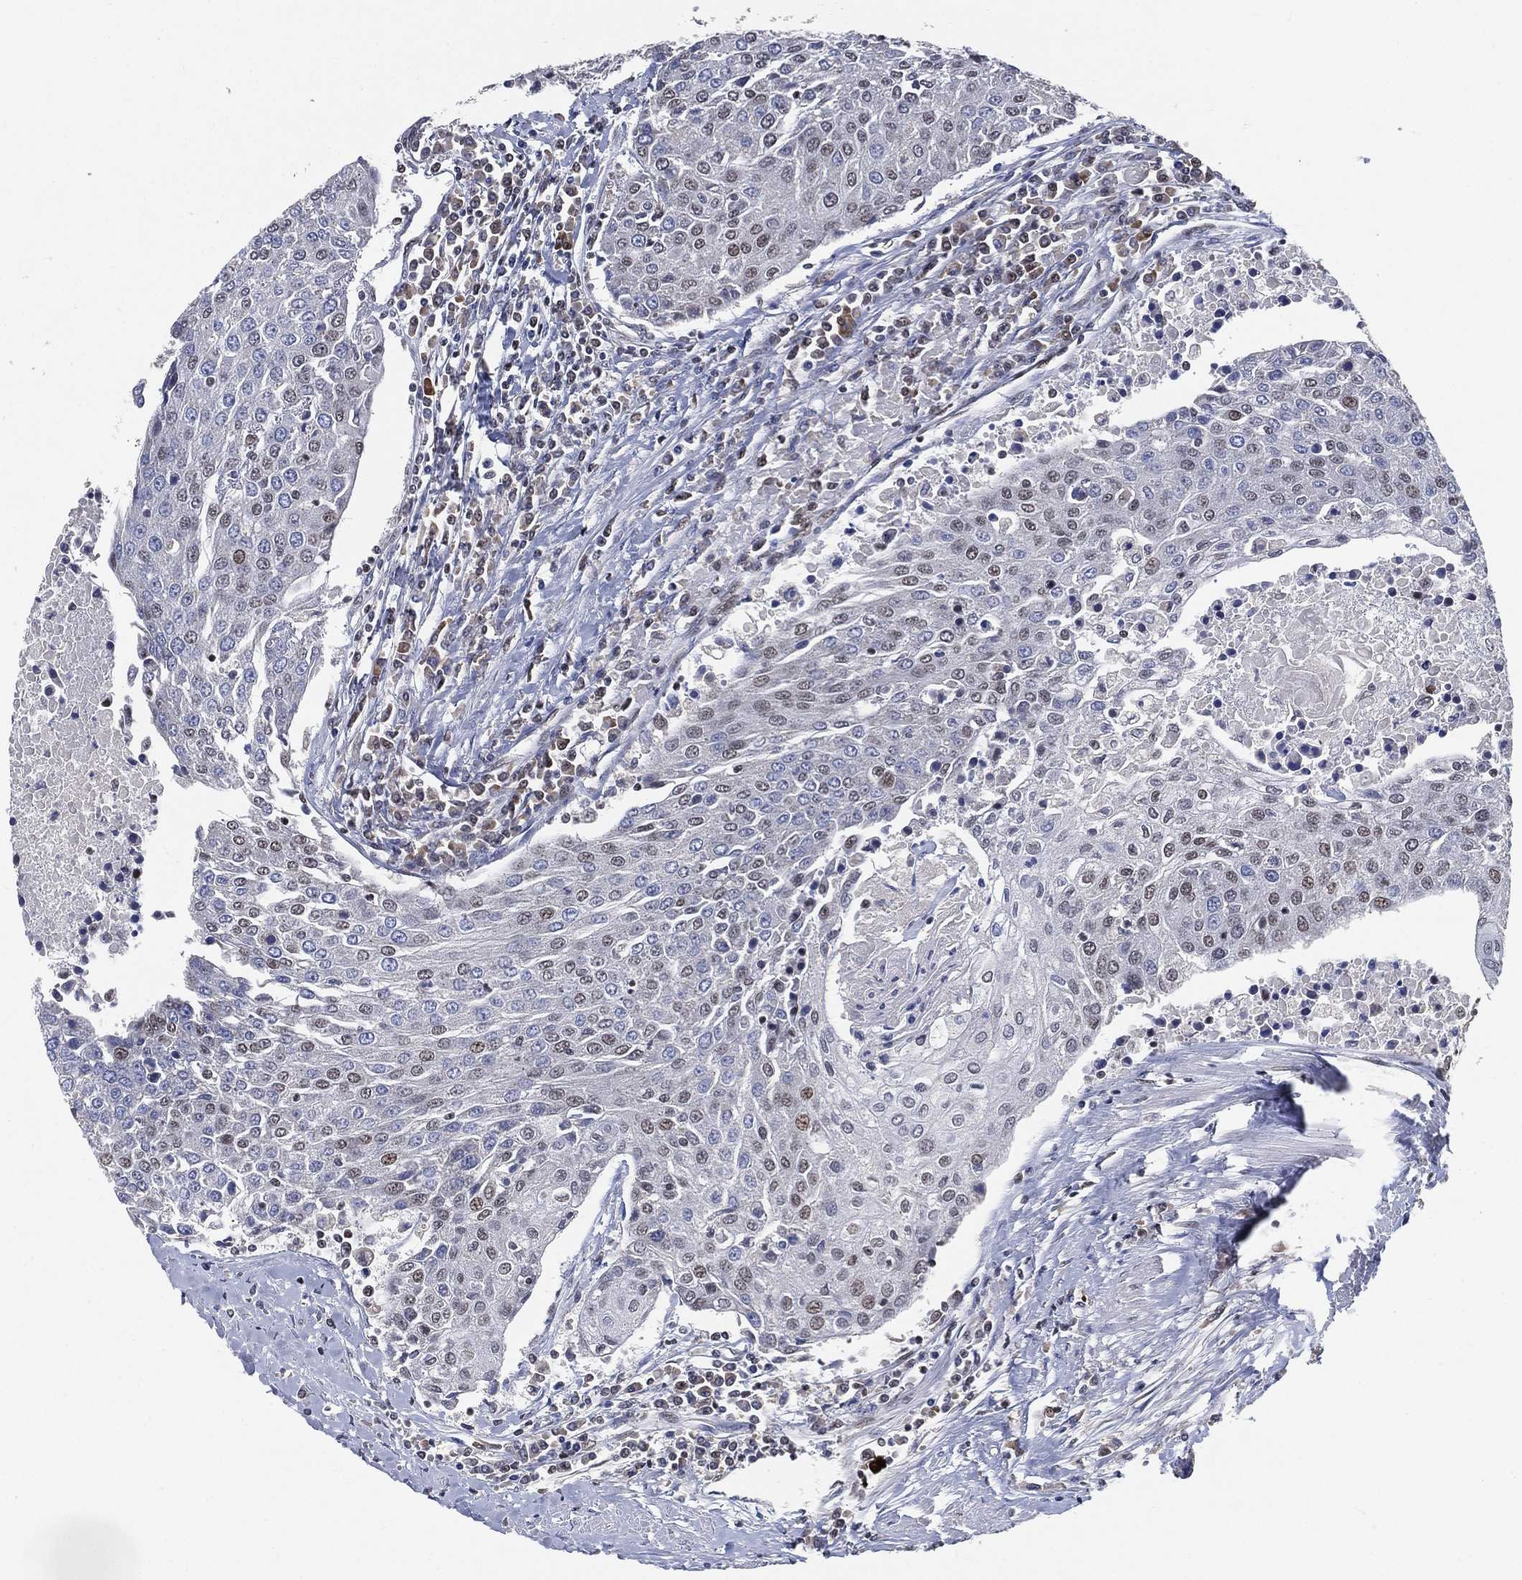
{"staining": {"intensity": "weak", "quantity": "<25%", "location": "nuclear"}, "tissue": "urothelial cancer", "cell_type": "Tumor cells", "image_type": "cancer", "snomed": [{"axis": "morphology", "description": "Urothelial carcinoma, High grade"}, {"axis": "topography", "description": "Urinary bladder"}], "caption": "A micrograph of urothelial cancer stained for a protein shows no brown staining in tumor cells.", "gene": "YLPM1", "patient": {"sex": "female", "age": 85}}